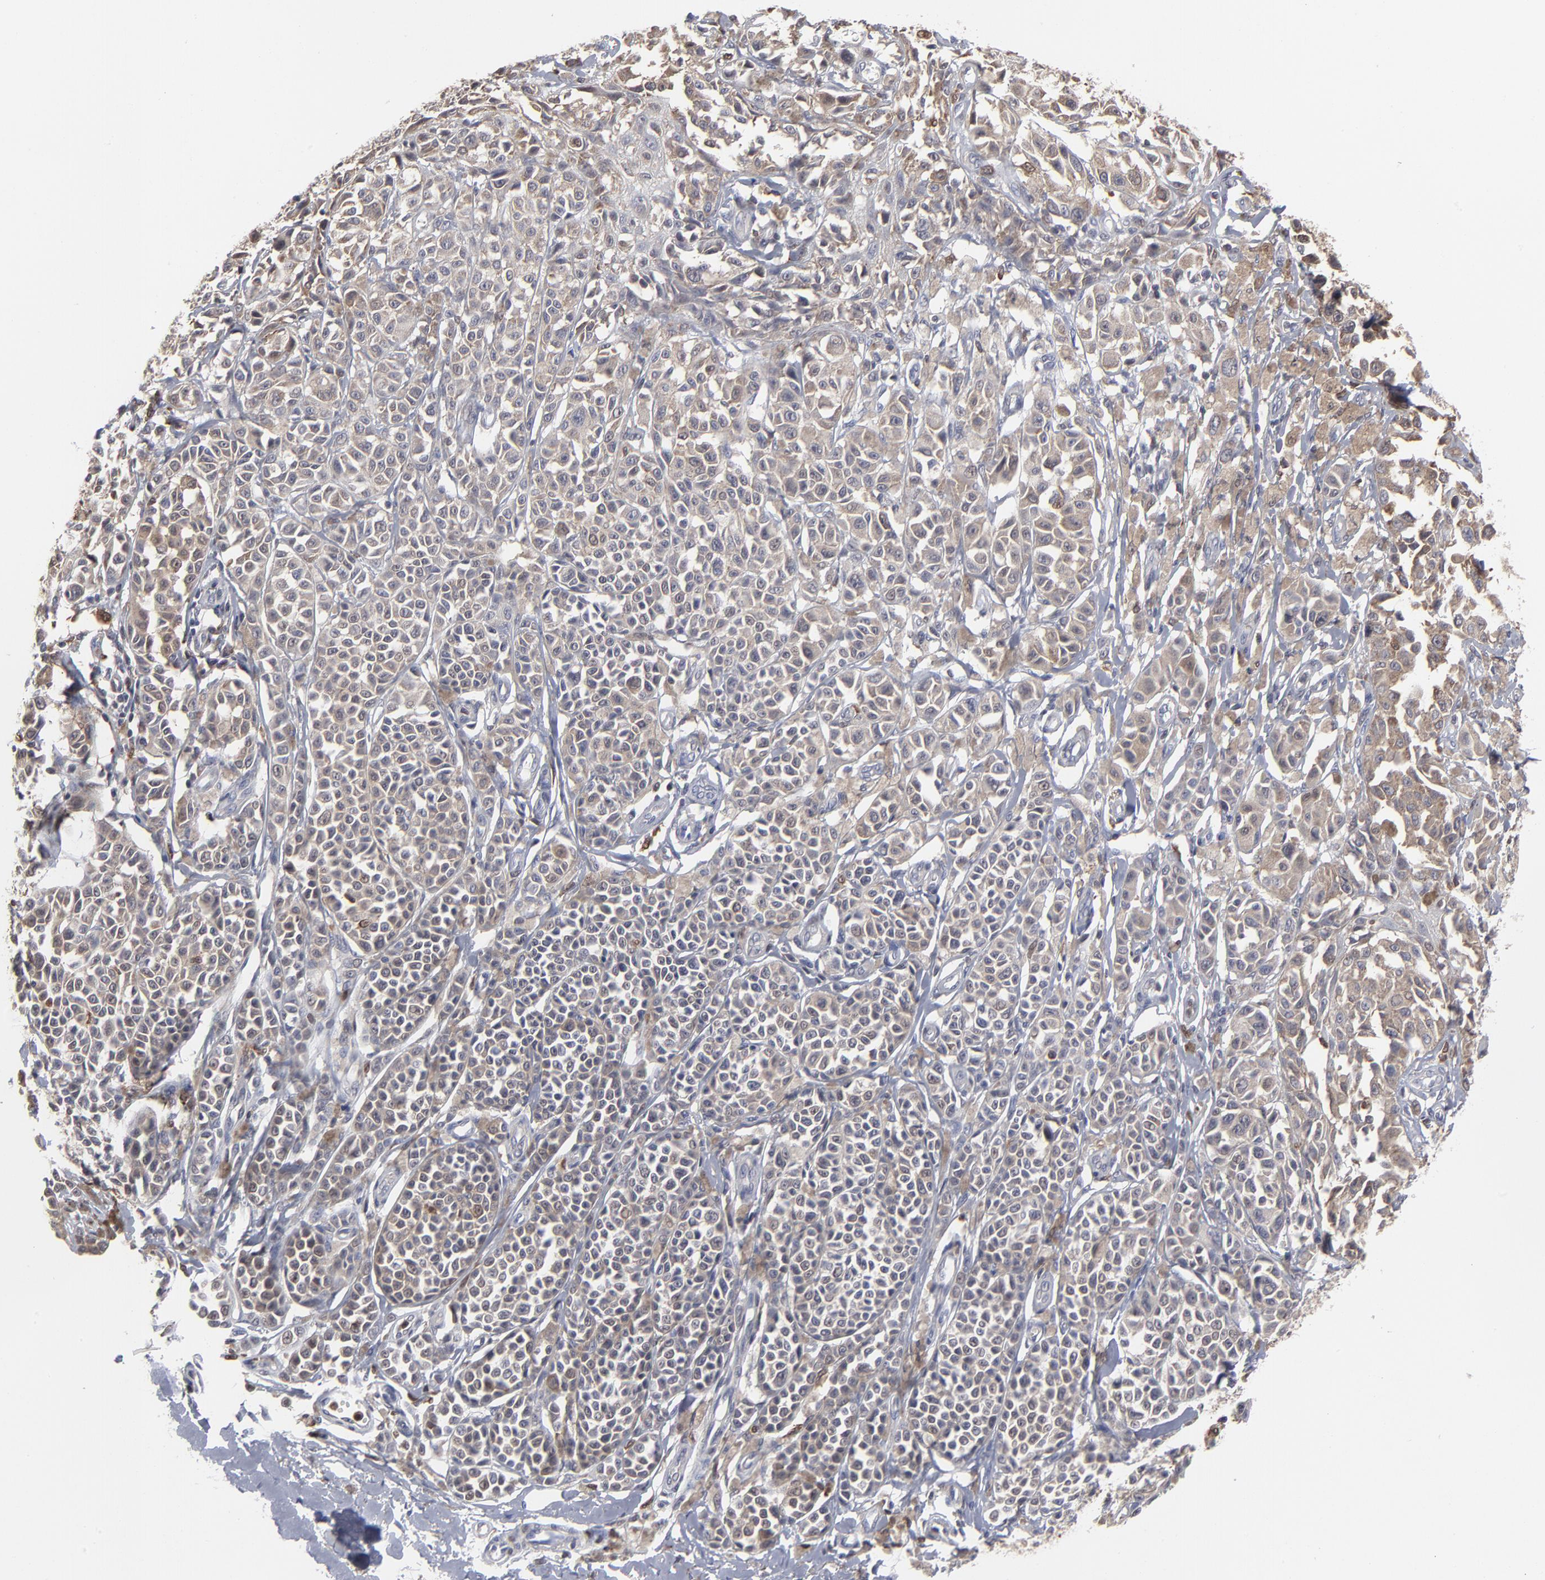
{"staining": {"intensity": "weak", "quantity": ">75%", "location": "cytoplasmic/membranous"}, "tissue": "melanoma", "cell_type": "Tumor cells", "image_type": "cancer", "snomed": [{"axis": "morphology", "description": "Malignant melanoma, NOS"}, {"axis": "topography", "description": "Skin"}], "caption": "Immunohistochemistry (DAB (3,3'-diaminobenzidine)) staining of human melanoma exhibits weak cytoplasmic/membranous protein staining in about >75% of tumor cells.", "gene": "MAP2K1", "patient": {"sex": "female", "age": 38}}